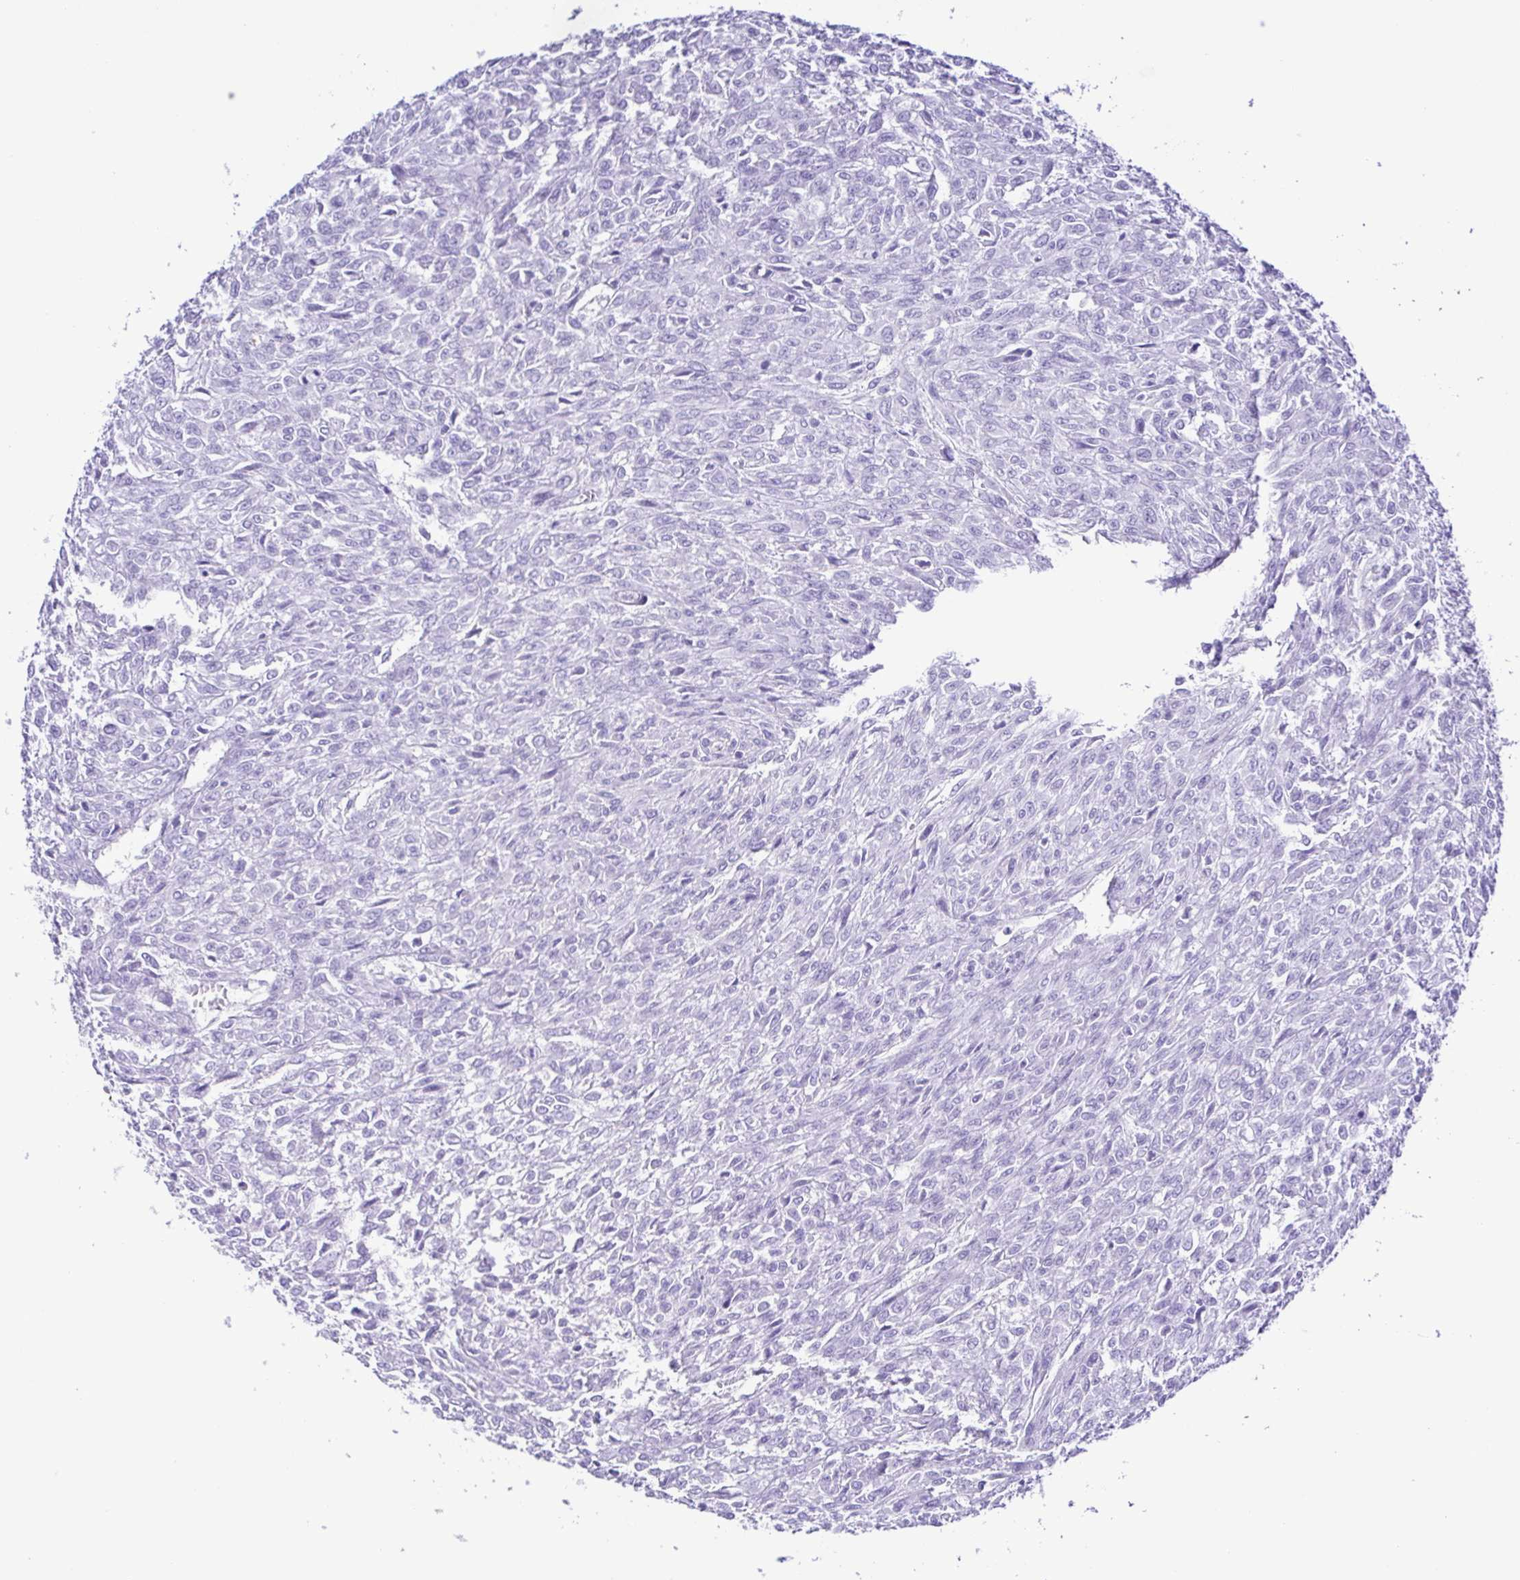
{"staining": {"intensity": "negative", "quantity": "none", "location": "none"}, "tissue": "renal cancer", "cell_type": "Tumor cells", "image_type": "cancer", "snomed": [{"axis": "morphology", "description": "Adenocarcinoma, NOS"}, {"axis": "topography", "description": "Kidney"}], "caption": "There is no significant expression in tumor cells of renal adenocarcinoma.", "gene": "CASP14", "patient": {"sex": "male", "age": 58}}